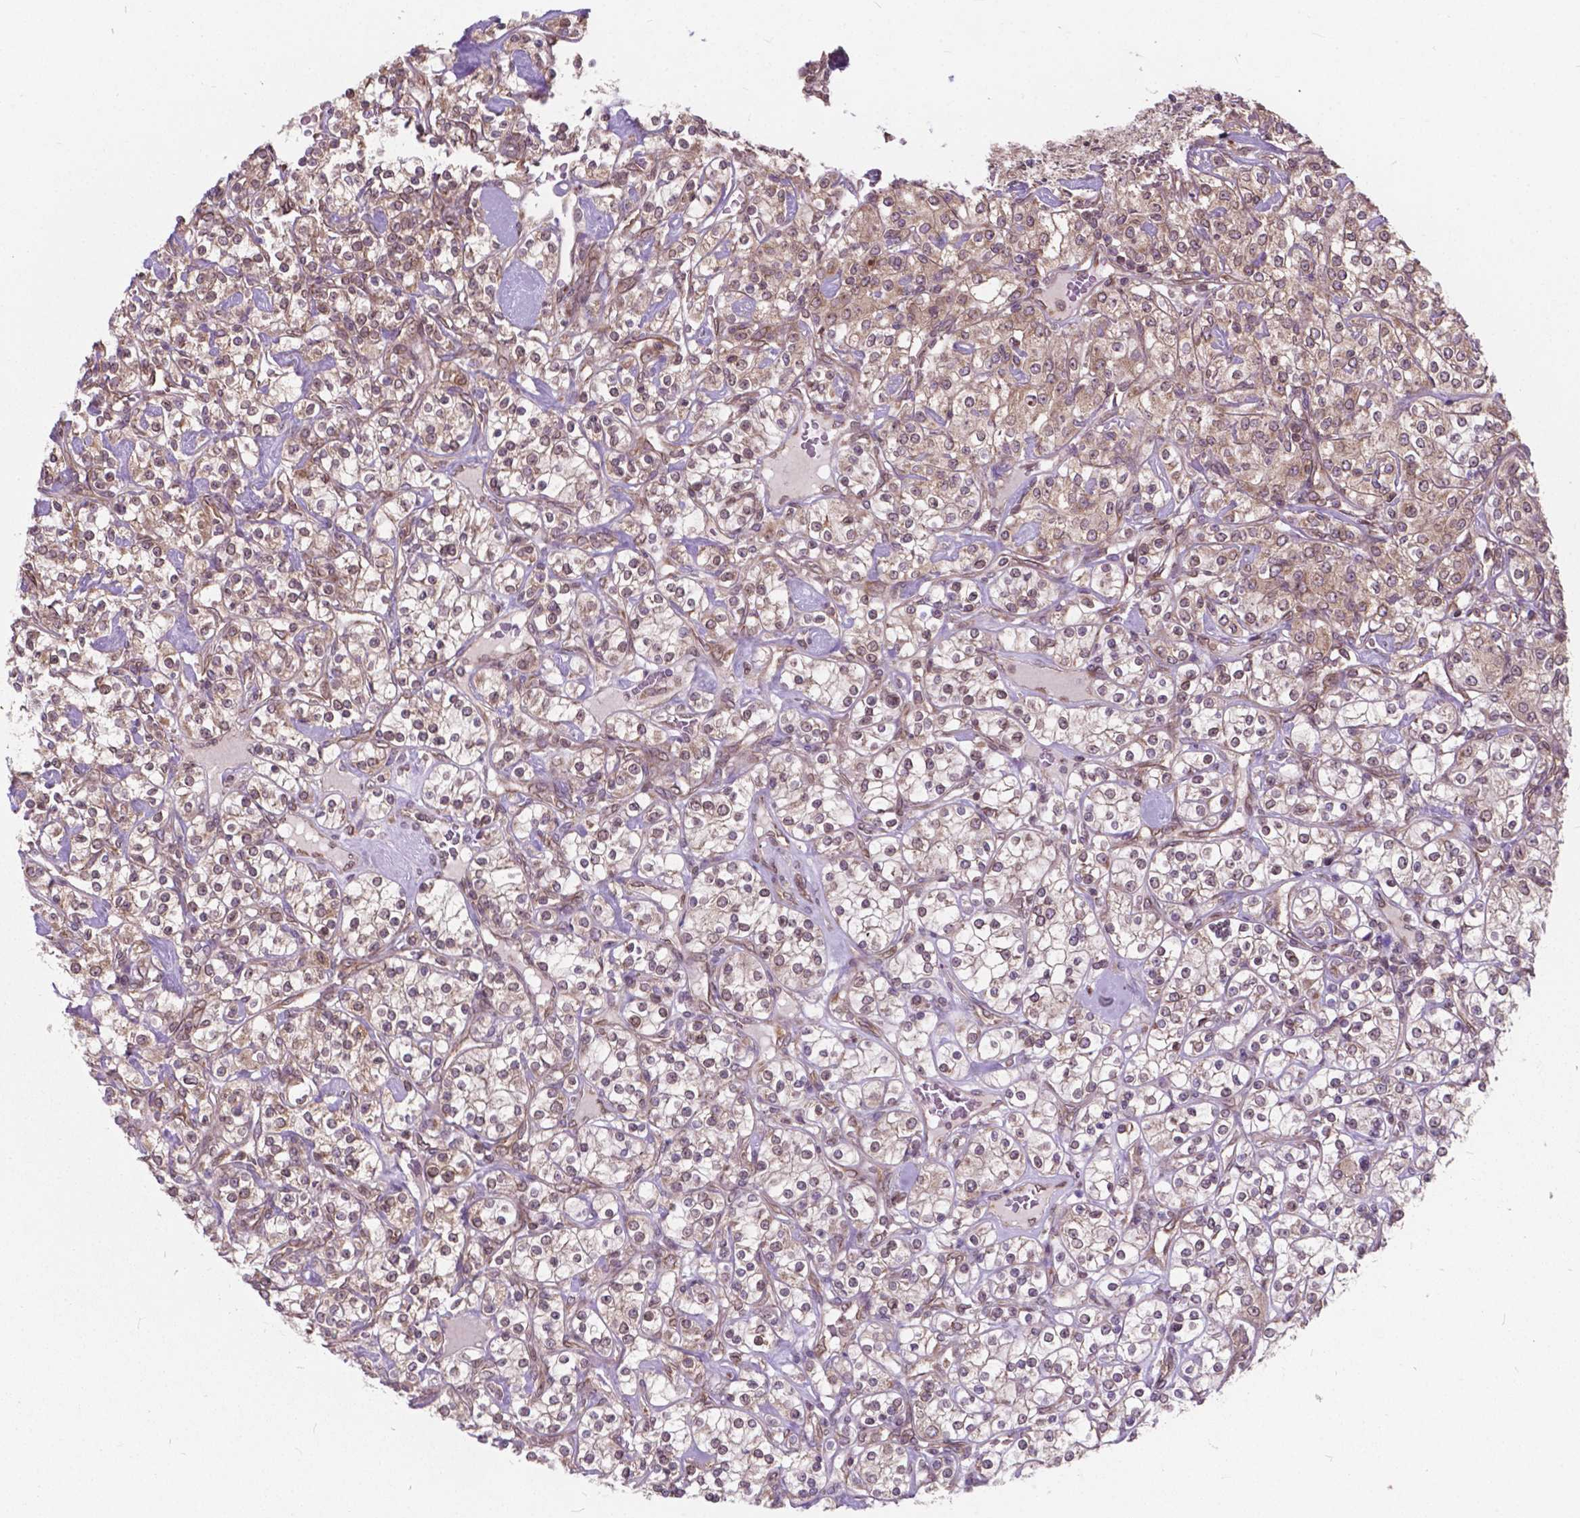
{"staining": {"intensity": "weak", "quantity": ">75%", "location": "cytoplasmic/membranous"}, "tissue": "renal cancer", "cell_type": "Tumor cells", "image_type": "cancer", "snomed": [{"axis": "morphology", "description": "Adenocarcinoma, NOS"}, {"axis": "topography", "description": "Kidney"}], "caption": "Human adenocarcinoma (renal) stained with a brown dye exhibits weak cytoplasmic/membranous positive staining in about >75% of tumor cells.", "gene": "MRPL33", "patient": {"sex": "male", "age": 77}}